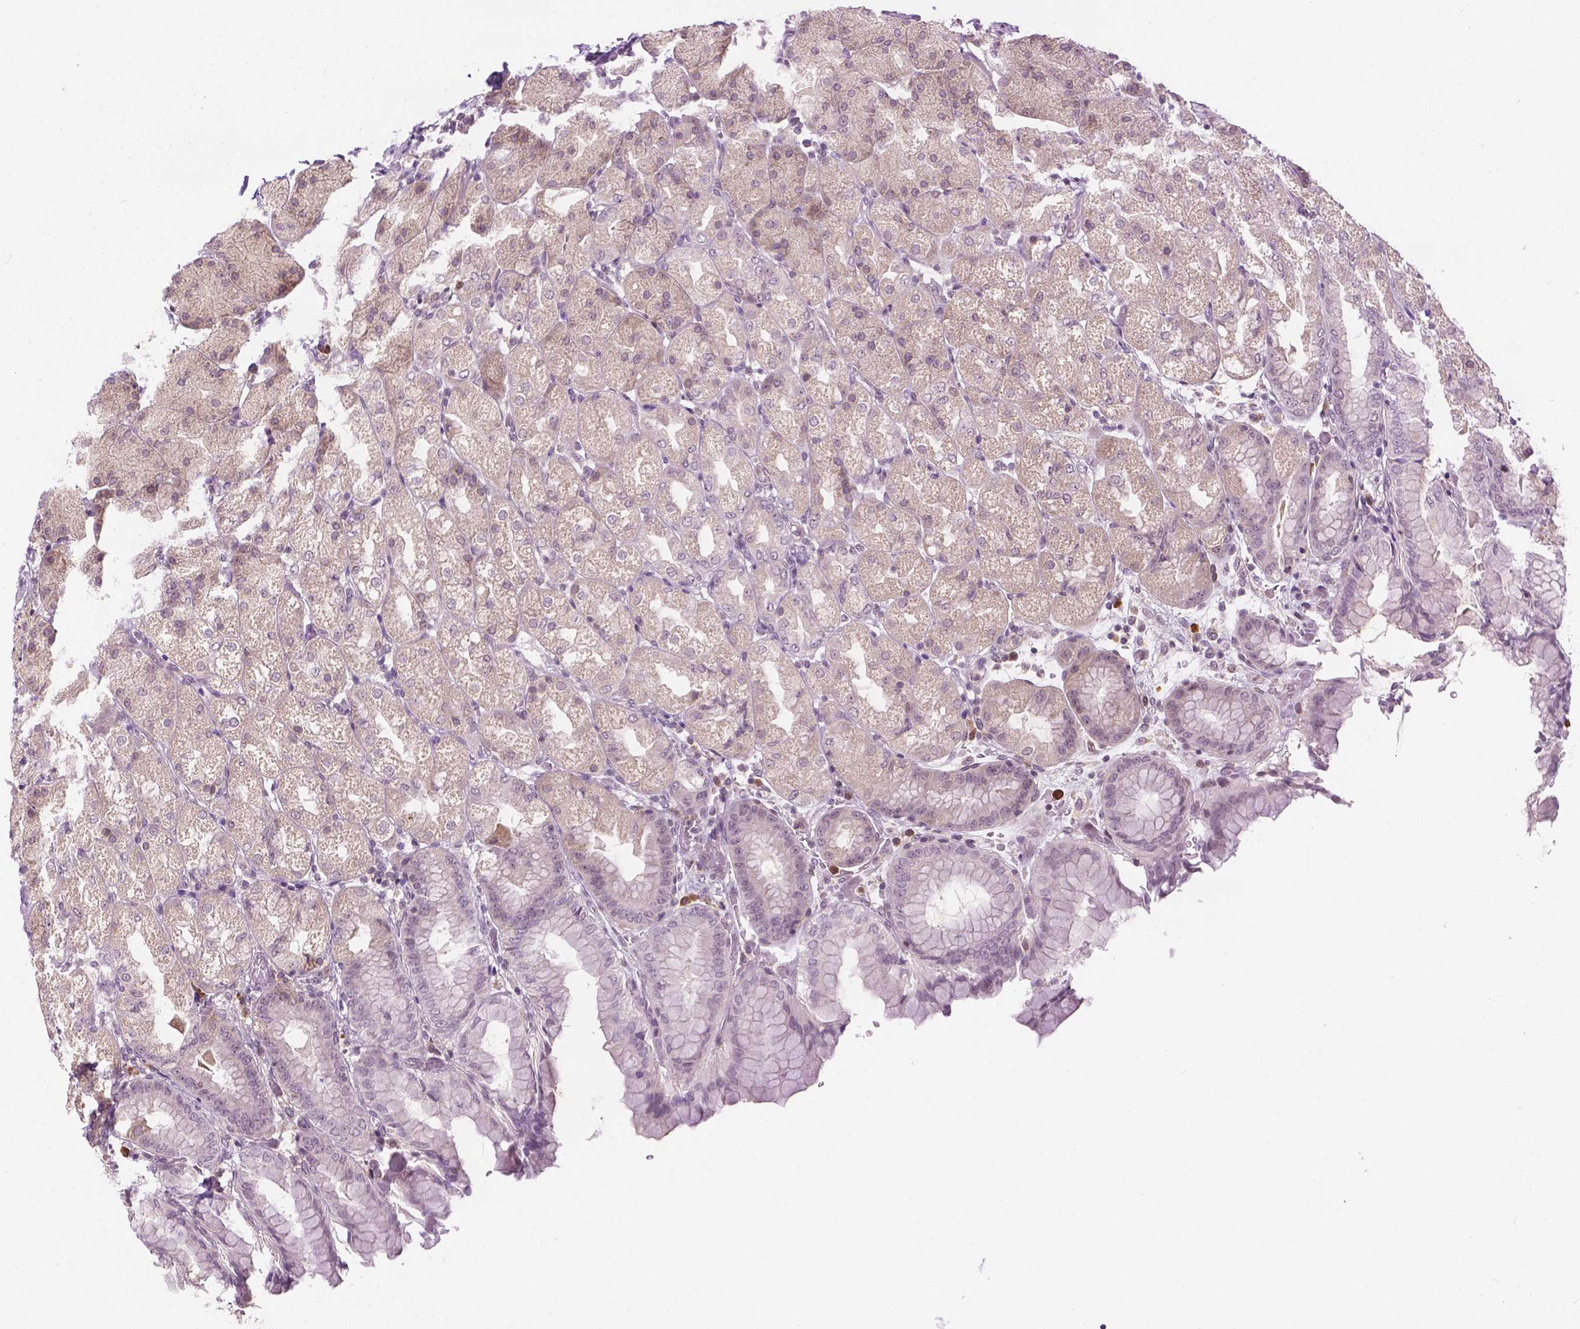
{"staining": {"intensity": "weak", "quantity": "25%-75%", "location": "cytoplasmic/membranous"}, "tissue": "stomach", "cell_type": "Glandular cells", "image_type": "normal", "snomed": [{"axis": "morphology", "description": "Normal tissue, NOS"}, {"axis": "topography", "description": "Stomach, upper"}, {"axis": "topography", "description": "Stomach"}, {"axis": "topography", "description": "Stomach, lower"}], "caption": "Immunohistochemistry photomicrograph of unremarkable stomach: human stomach stained using IHC displays low levels of weak protein expression localized specifically in the cytoplasmic/membranous of glandular cells, appearing as a cytoplasmic/membranous brown color.", "gene": "DENND4A", "patient": {"sex": "male", "age": 62}}